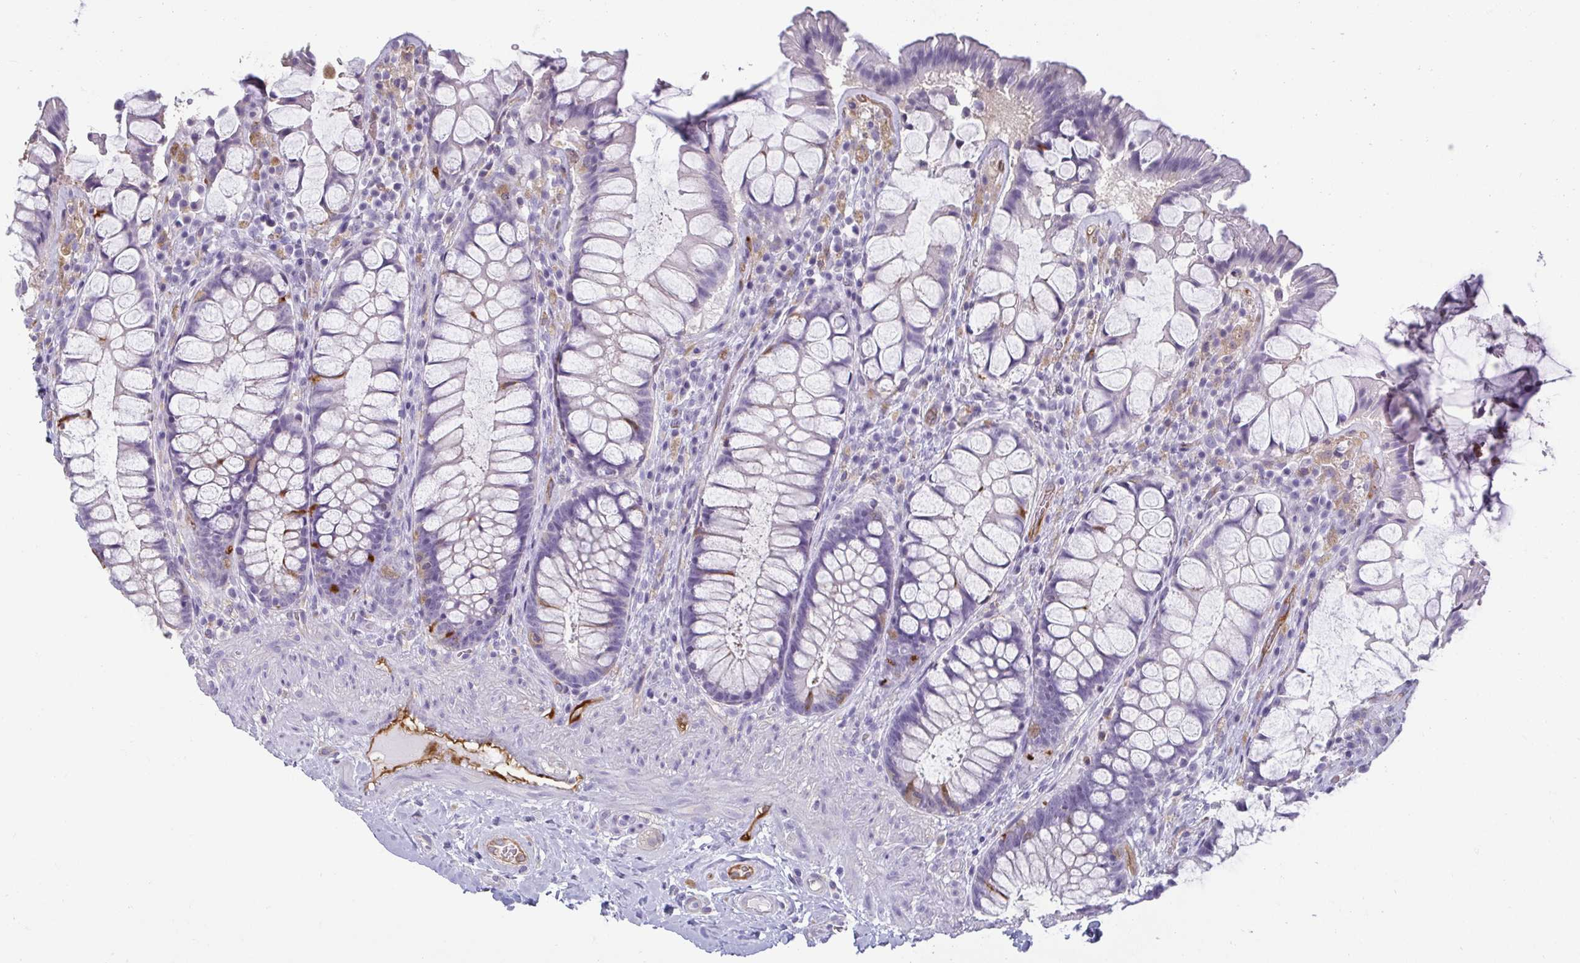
{"staining": {"intensity": "moderate", "quantity": "<25%", "location": "cytoplasmic/membranous"}, "tissue": "rectum", "cell_type": "Glandular cells", "image_type": "normal", "snomed": [{"axis": "morphology", "description": "Normal tissue, NOS"}, {"axis": "topography", "description": "Rectum"}], "caption": "This is a photomicrograph of immunohistochemistry (IHC) staining of unremarkable rectum, which shows moderate expression in the cytoplasmic/membranous of glandular cells.", "gene": "PDE2A", "patient": {"sex": "female", "age": 58}}